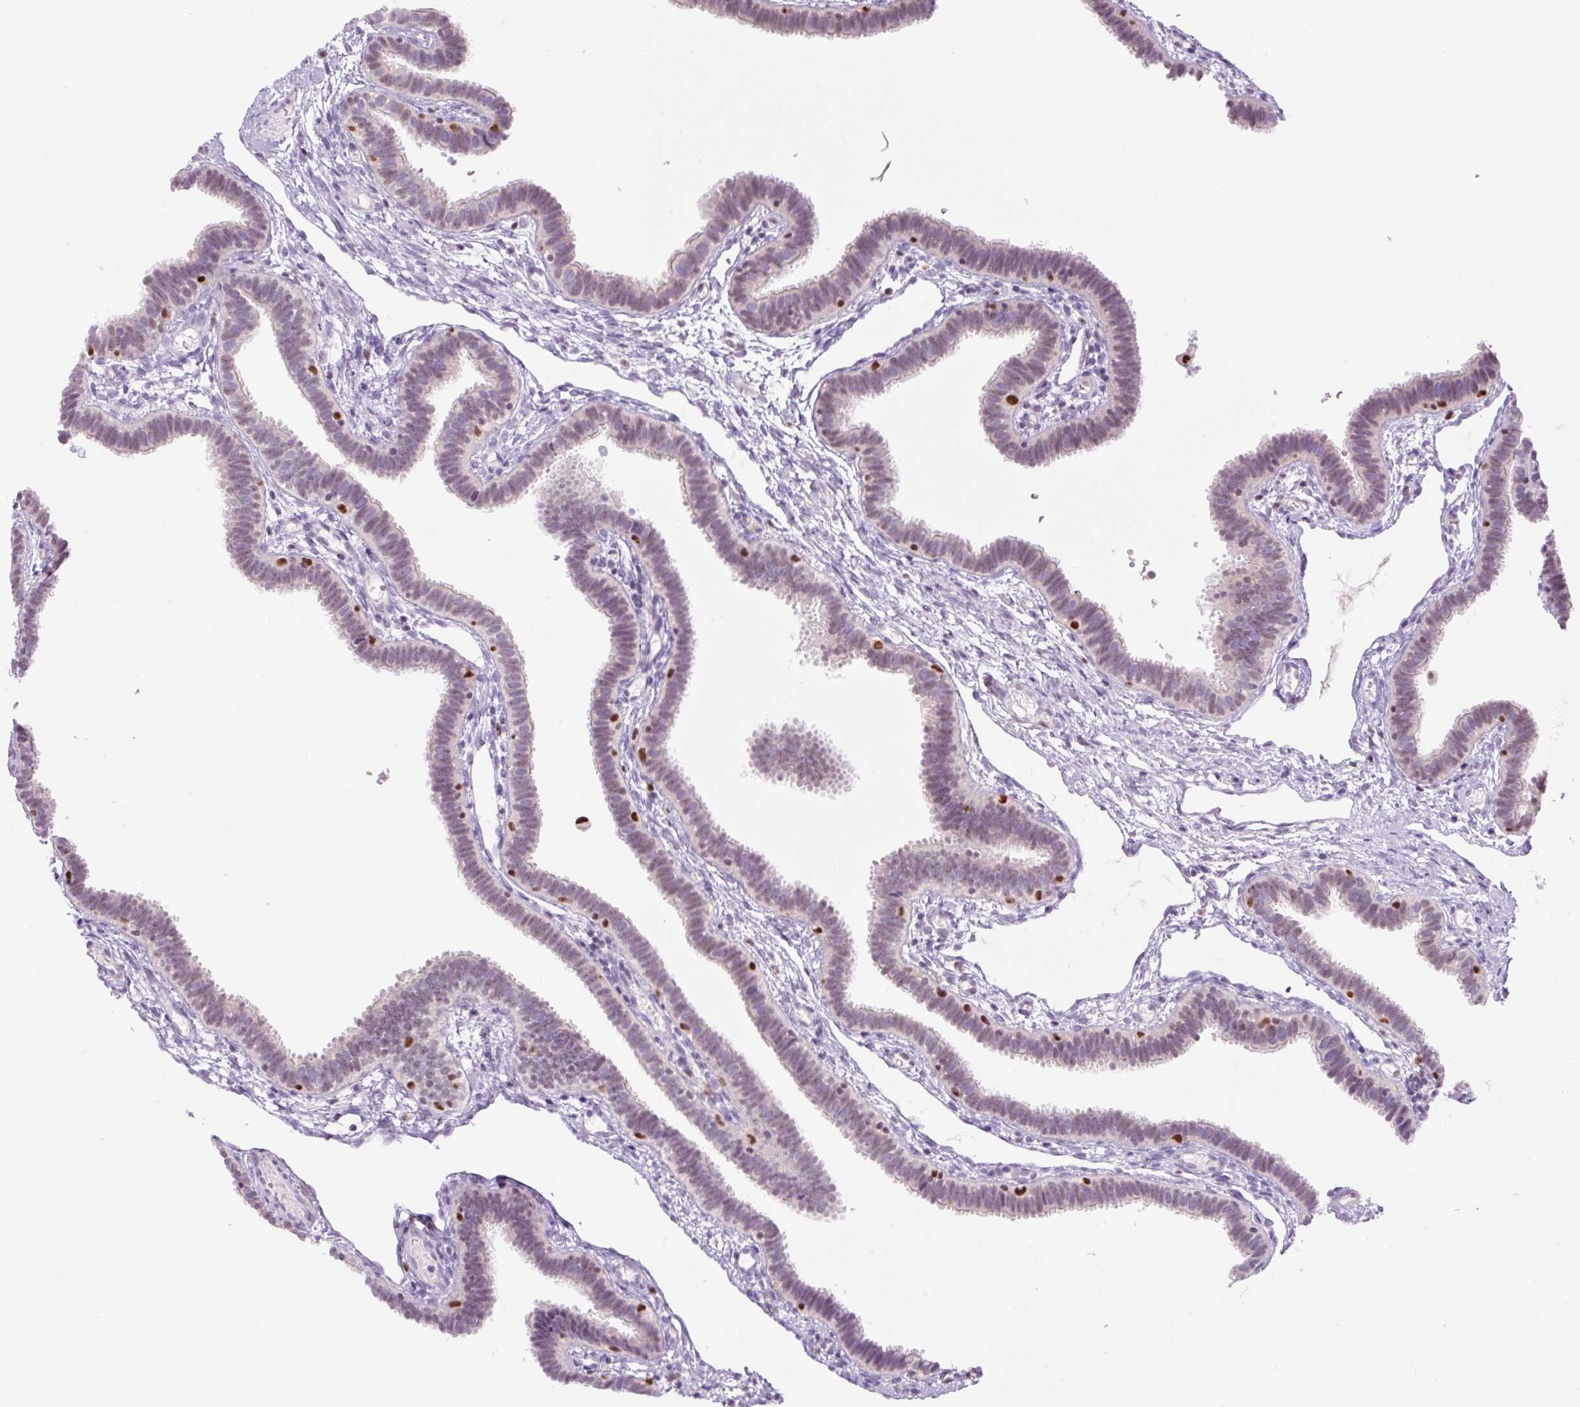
{"staining": {"intensity": "weak", "quantity": "25%-75%", "location": "nuclear"}, "tissue": "fallopian tube", "cell_type": "Glandular cells", "image_type": "normal", "snomed": [{"axis": "morphology", "description": "Normal tissue, NOS"}, {"axis": "topography", "description": "Fallopian tube"}], "caption": "A brown stain highlights weak nuclear staining of a protein in glandular cells of normal fallopian tube.", "gene": "TLE3", "patient": {"sex": "female", "age": 37}}